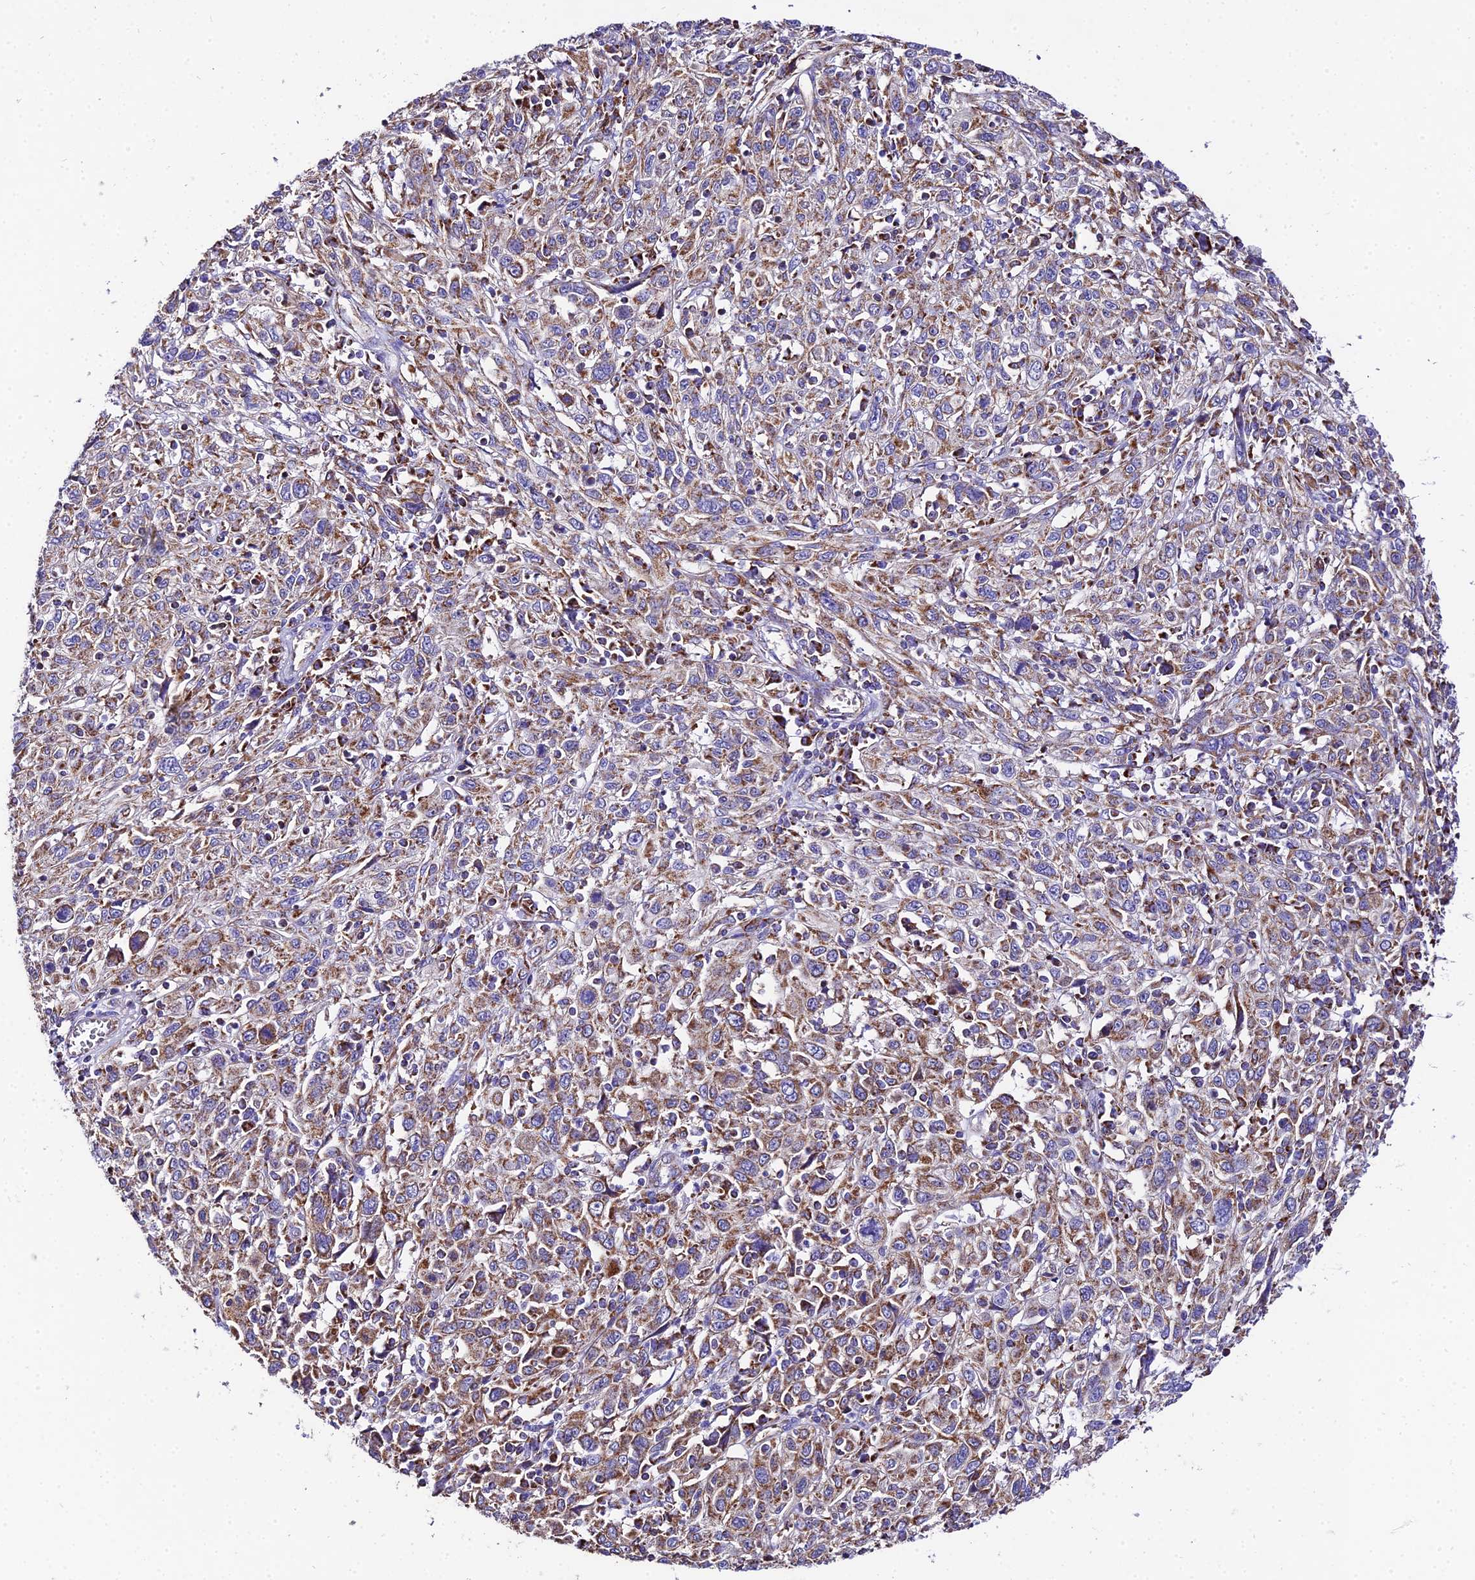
{"staining": {"intensity": "moderate", "quantity": ">75%", "location": "cytoplasmic/membranous"}, "tissue": "cervical cancer", "cell_type": "Tumor cells", "image_type": "cancer", "snomed": [{"axis": "morphology", "description": "Squamous cell carcinoma, NOS"}, {"axis": "topography", "description": "Cervix"}], "caption": "DAB immunohistochemical staining of squamous cell carcinoma (cervical) reveals moderate cytoplasmic/membranous protein expression in approximately >75% of tumor cells.", "gene": "OCIAD1", "patient": {"sex": "female", "age": 46}}